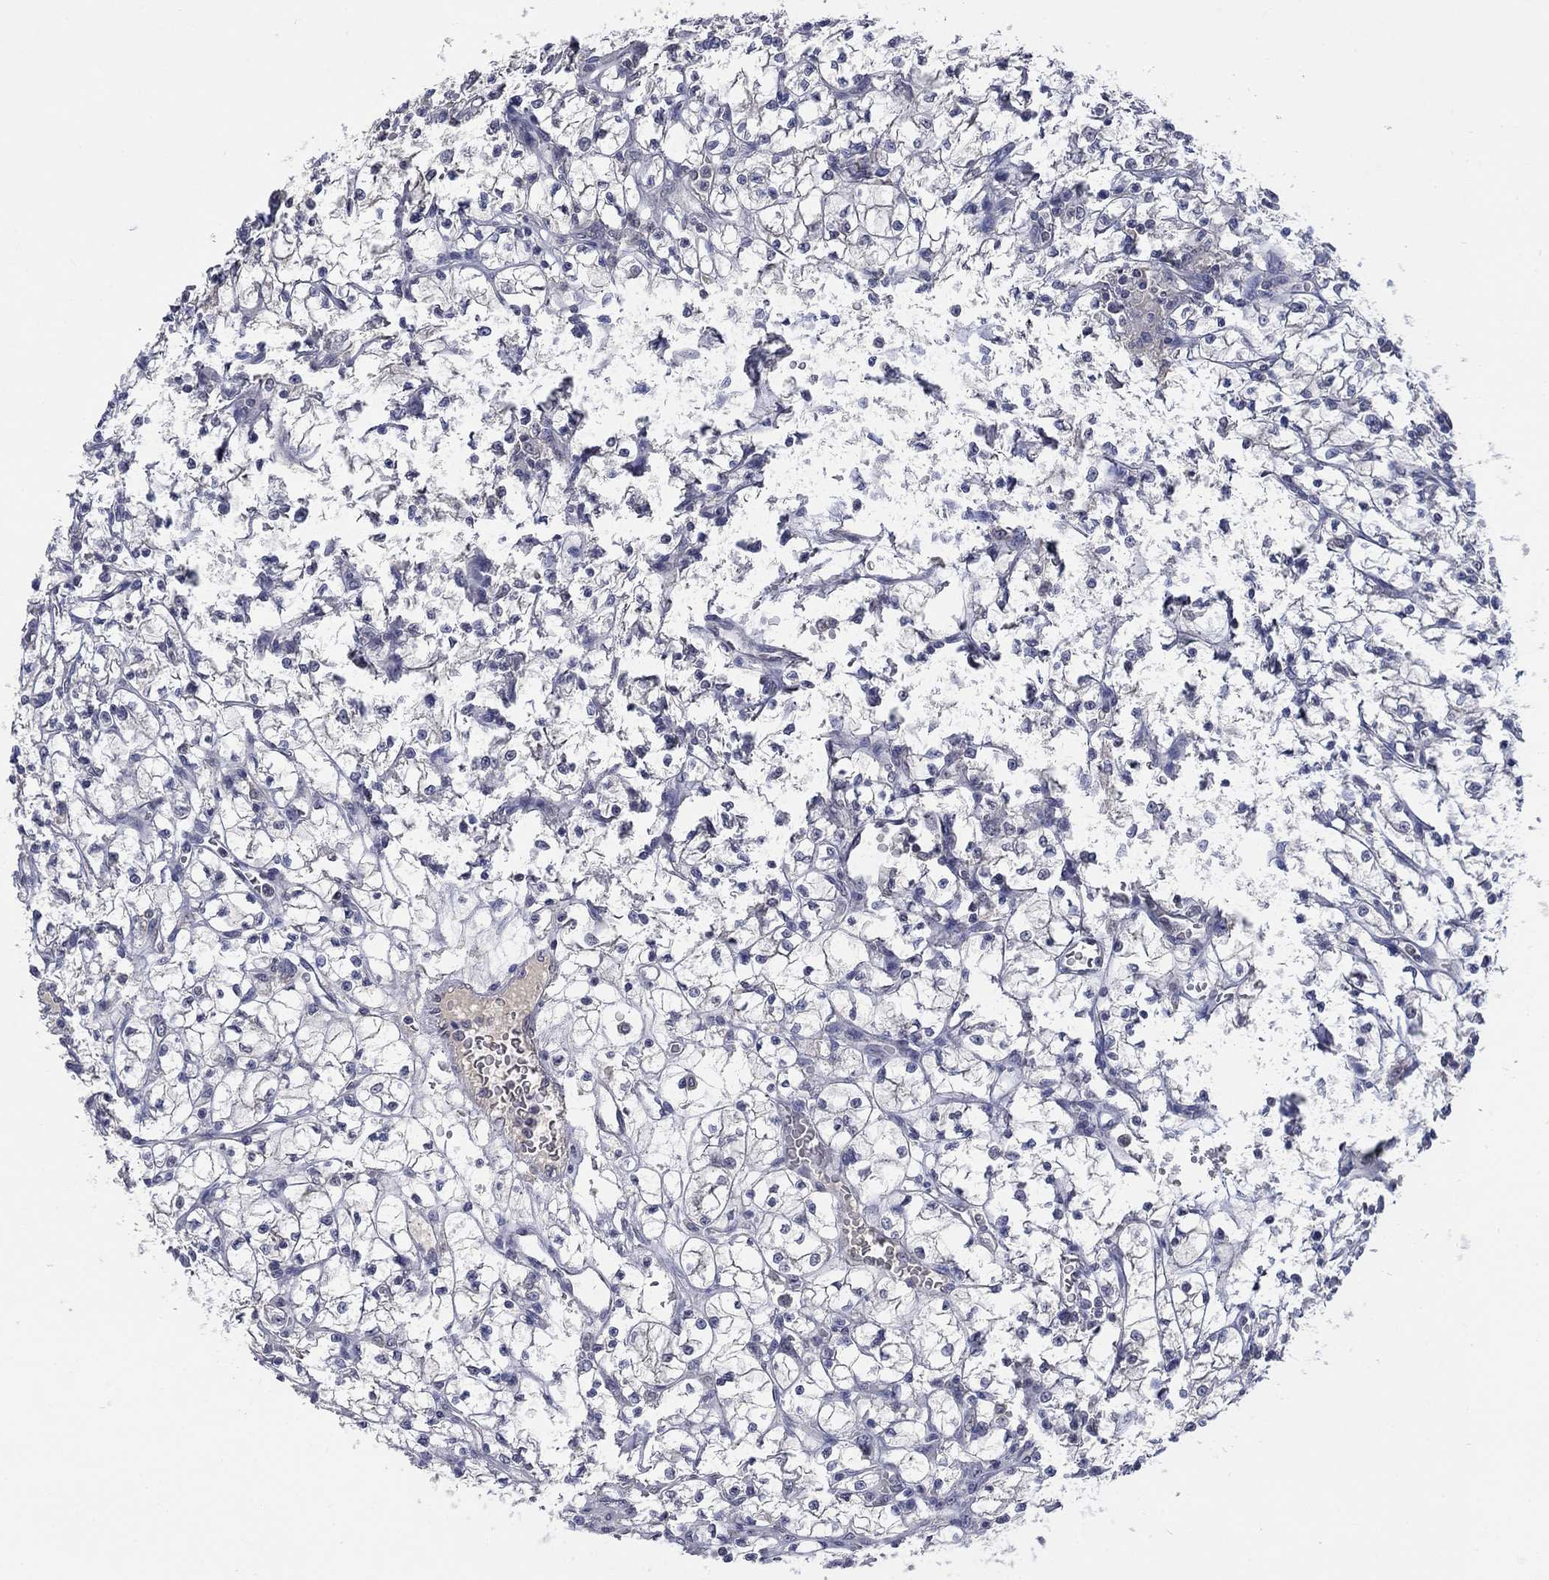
{"staining": {"intensity": "negative", "quantity": "none", "location": "none"}, "tissue": "renal cancer", "cell_type": "Tumor cells", "image_type": "cancer", "snomed": [{"axis": "morphology", "description": "Adenocarcinoma, NOS"}, {"axis": "topography", "description": "Kidney"}], "caption": "This is a image of immunohistochemistry staining of renal adenocarcinoma, which shows no staining in tumor cells. (Brightfield microscopy of DAB (3,3'-diaminobenzidine) immunohistochemistry at high magnification).", "gene": "ZBTB18", "patient": {"sex": "female", "age": 64}}